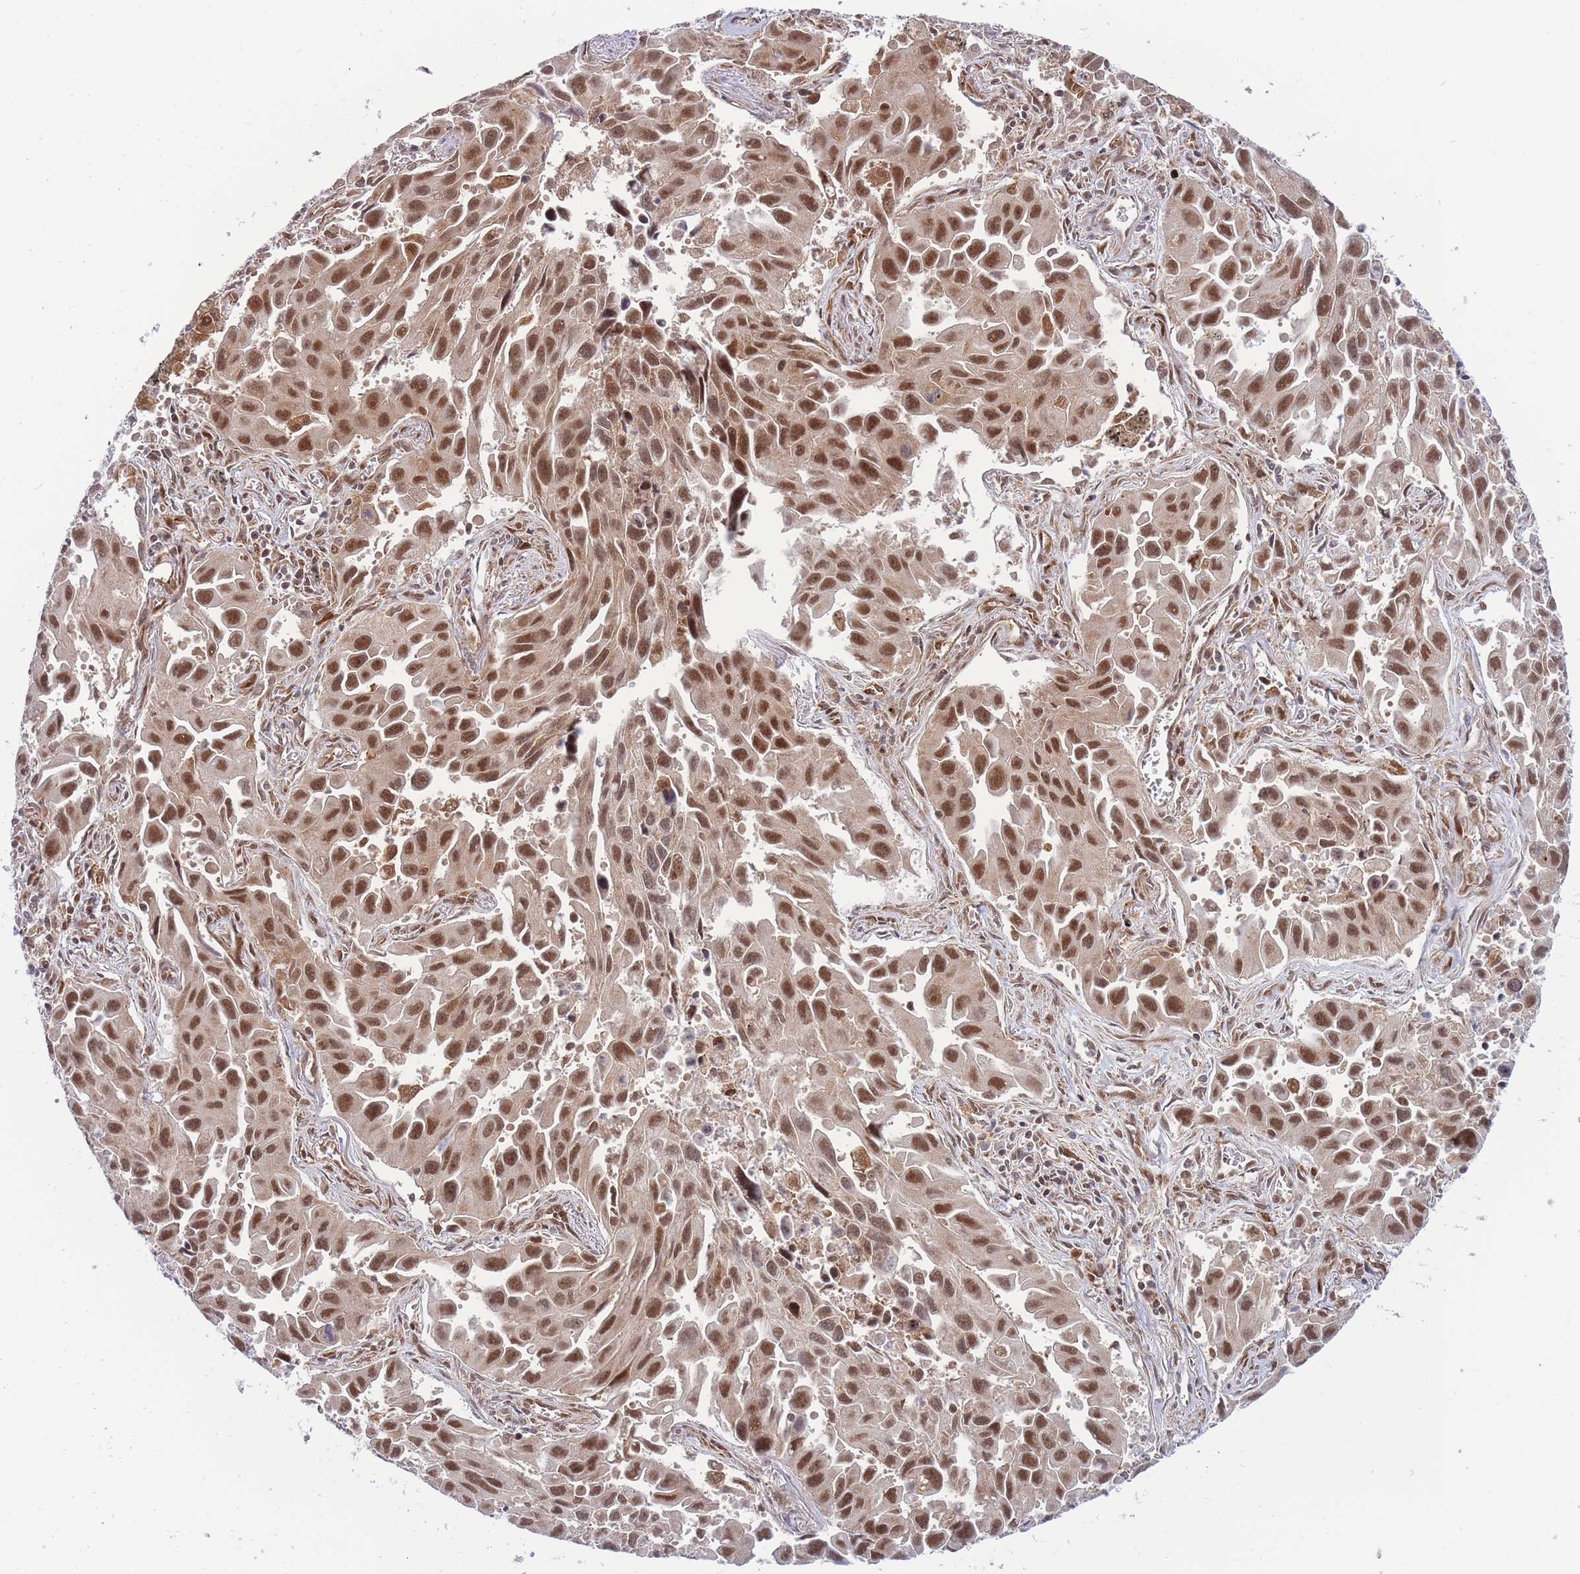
{"staining": {"intensity": "moderate", "quantity": ">75%", "location": "nuclear"}, "tissue": "lung cancer", "cell_type": "Tumor cells", "image_type": "cancer", "snomed": [{"axis": "morphology", "description": "Adenocarcinoma, NOS"}, {"axis": "topography", "description": "Lung"}], "caption": "IHC histopathology image of neoplastic tissue: adenocarcinoma (lung) stained using immunohistochemistry reveals medium levels of moderate protein expression localized specifically in the nuclear of tumor cells, appearing as a nuclear brown color.", "gene": "BOD1L1", "patient": {"sex": "male", "age": 66}}